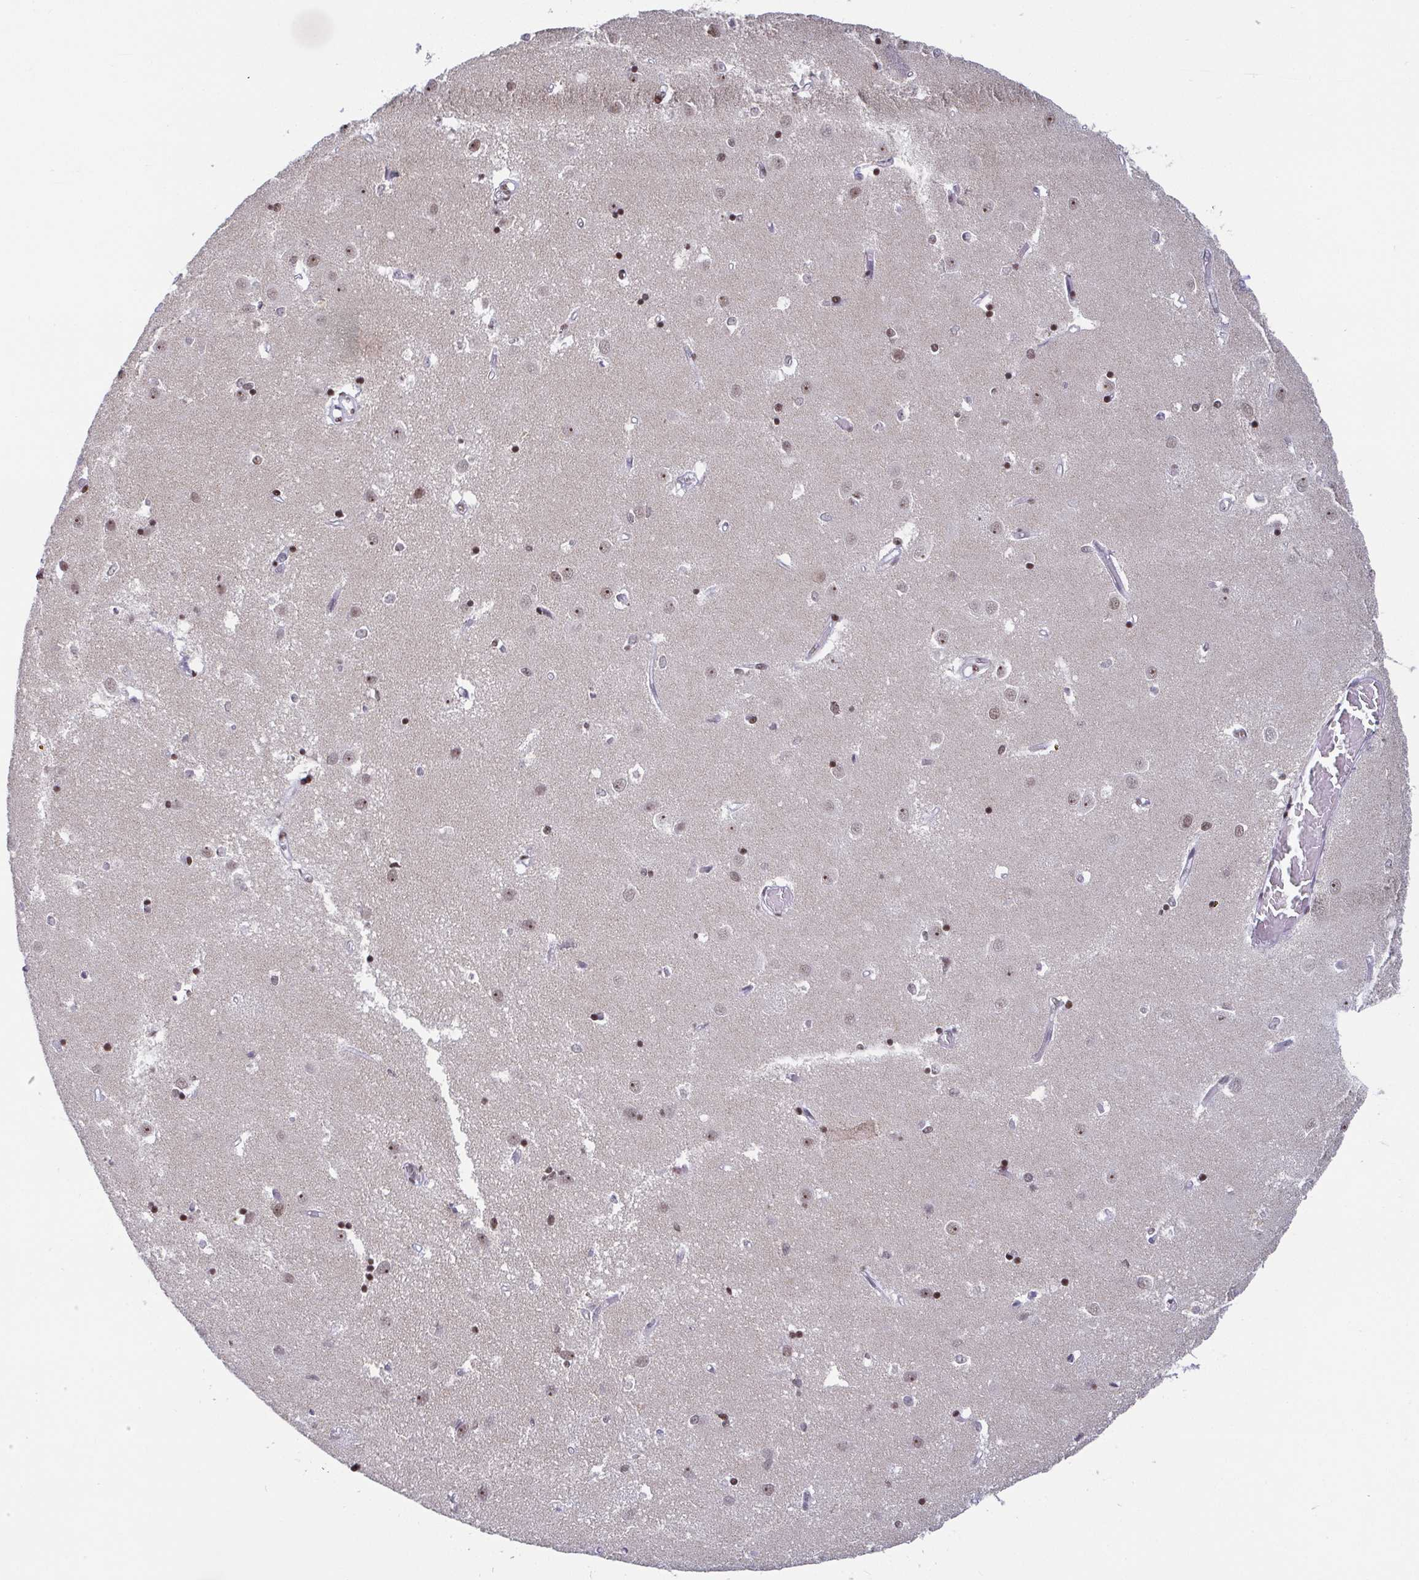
{"staining": {"intensity": "moderate", "quantity": "<25%", "location": "nuclear"}, "tissue": "caudate", "cell_type": "Glial cells", "image_type": "normal", "snomed": [{"axis": "morphology", "description": "Normal tissue, NOS"}, {"axis": "topography", "description": "Lateral ventricle wall"}], "caption": "An image of human caudate stained for a protein reveals moderate nuclear brown staining in glial cells. Using DAB (brown) and hematoxylin (blue) stains, captured at high magnification using brightfield microscopy.", "gene": "CTCF", "patient": {"sex": "male", "age": 54}}